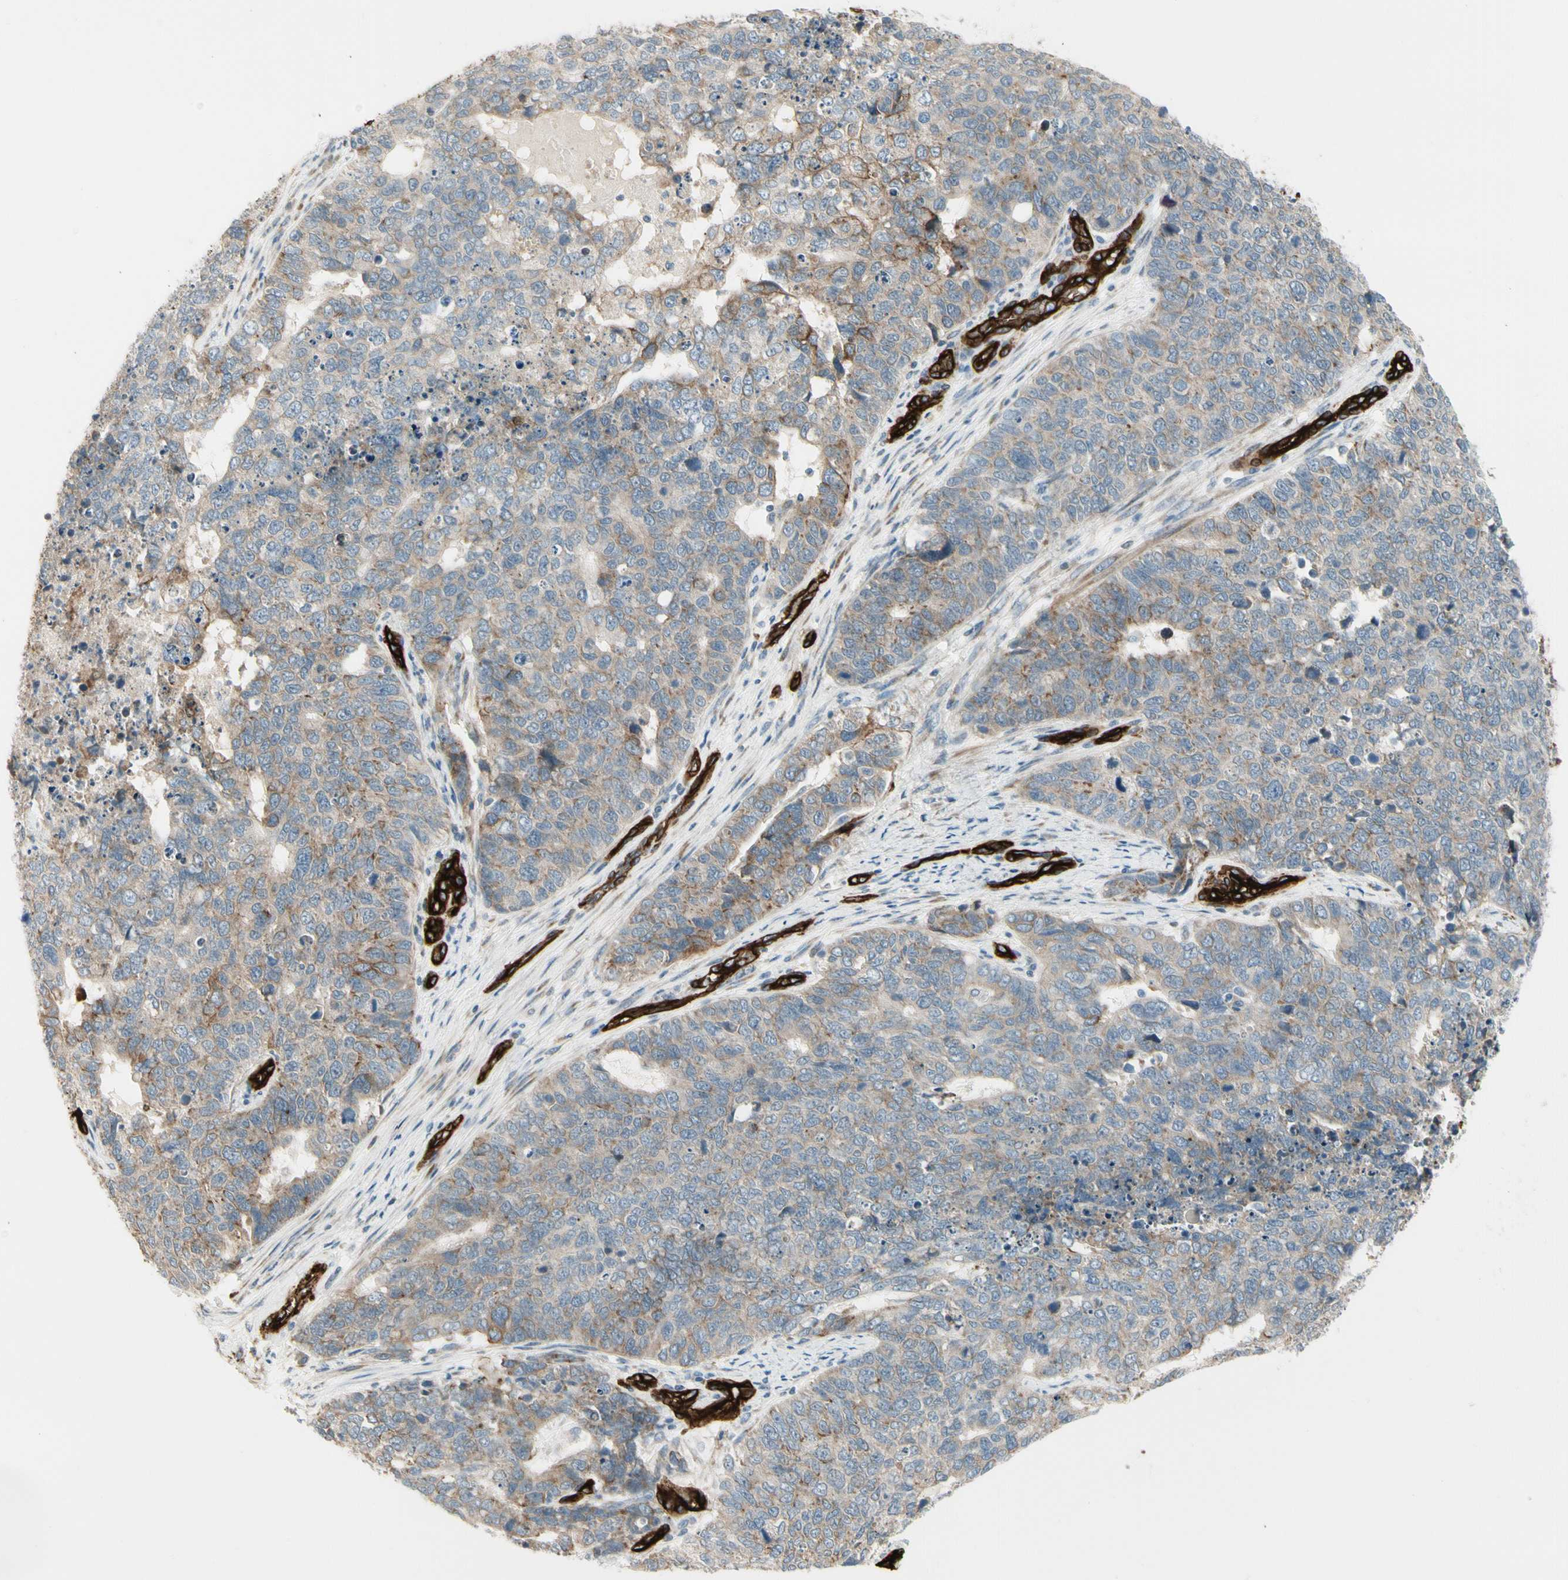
{"staining": {"intensity": "moderate", "quantity": "<25%", "location": "cytoplasmic/membranous"}, "tissue": "cervical cancer", "cell_type": "Tumor cells", "image_type": "cancer", "snomed": [{"axis": "morphology", "description": "Squamous cell carcinoma, NOS"}, {"axis": "topography", "description": "Cervix"}], "caption": "Immunohistochemistry of human cervical cancer reveals low levels of moderate cytoplasmic/membranous staining in approximately <25% of tumor cells.", "gene": "MCAM", "patient": {"sex": "female", "age": 63}}